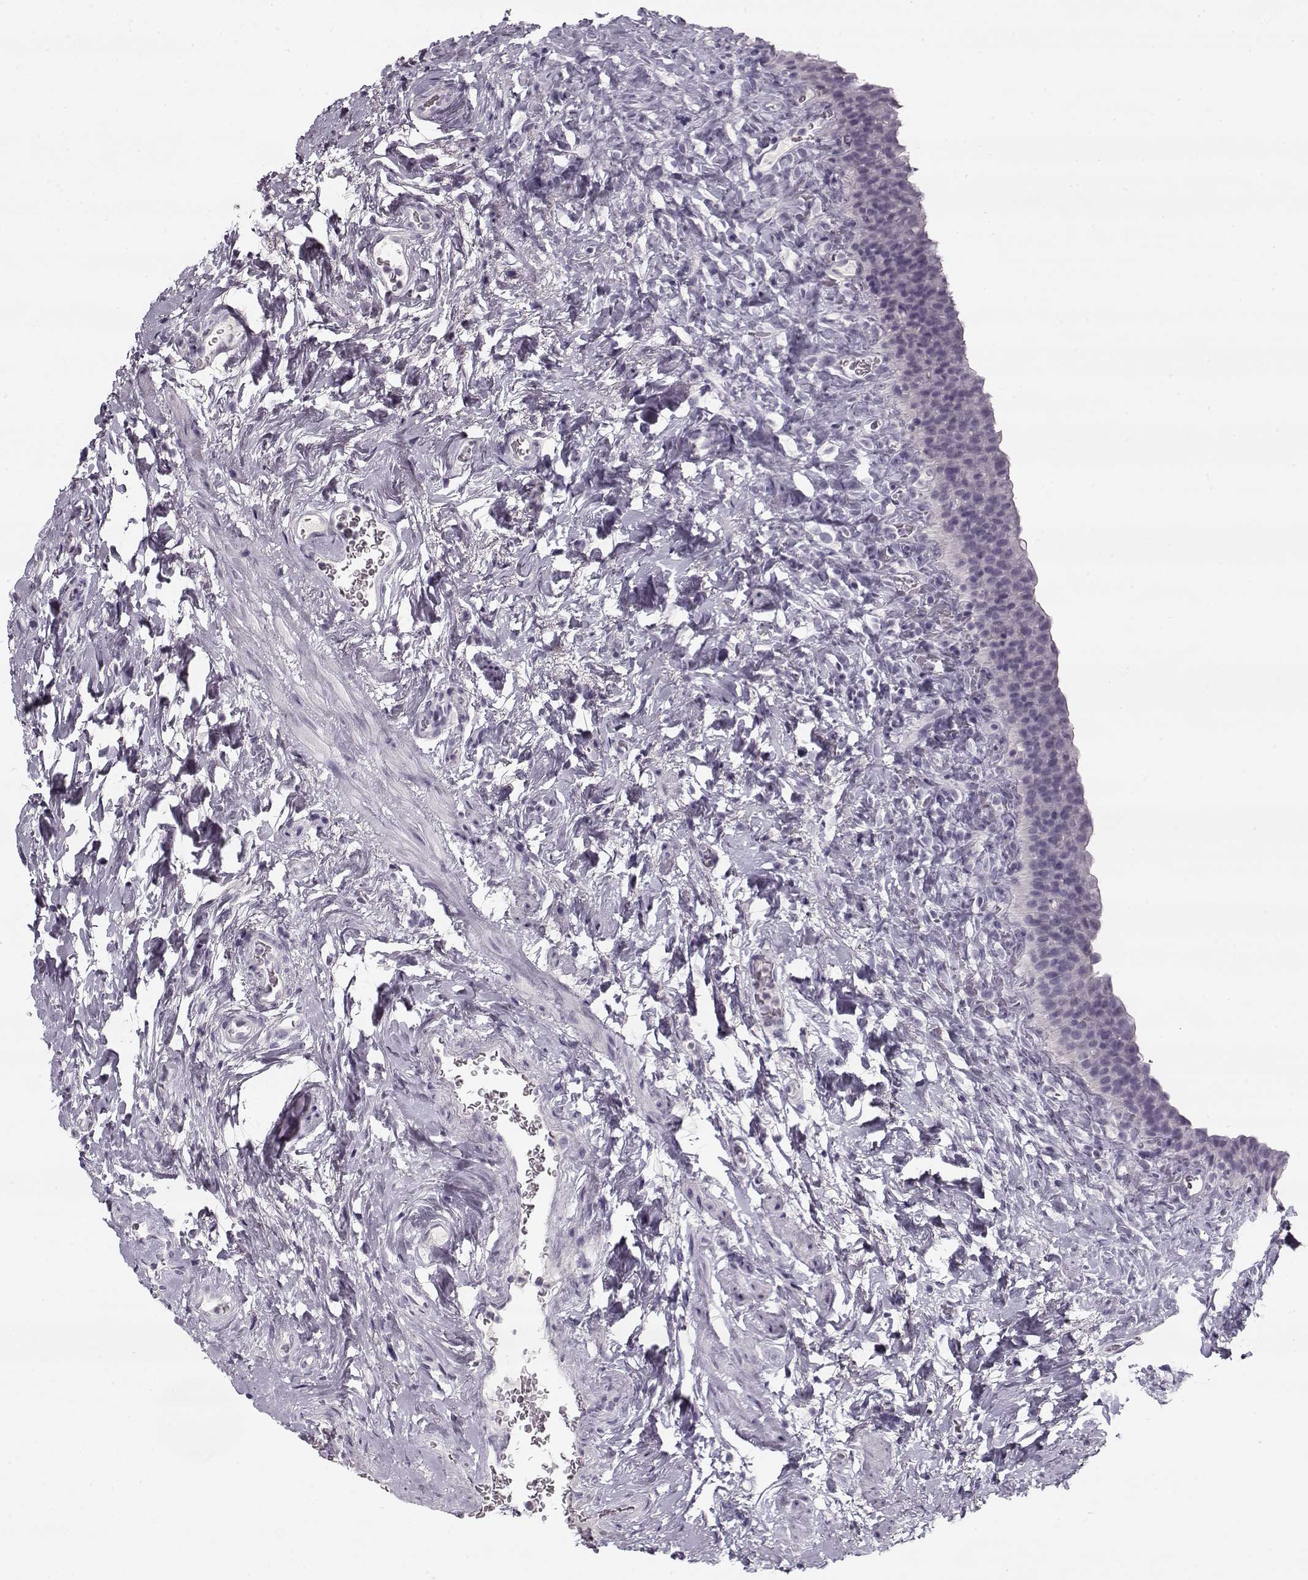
{"staining": {"intensity": "negative", "quantity": "none", "location": "none"}, "tissue": "urinary bladder", "cell_type": "Urothelial cells", "image_type": "normal", "snomed": [{"axis": "morphology", "description": "Normal tissue, NOS"}, {"axis": "topography", "description": "Urinary bladder"}], "caption": "This histopathology image is of benign urinary bladder stained with immunohistochemistry (IHC) to label a protein in brown with the nuclei are counter-stained blue. There is no staining in urothelial cells.", "gene": "PNMT", "patient": {"sex": "male", "age": 76}}